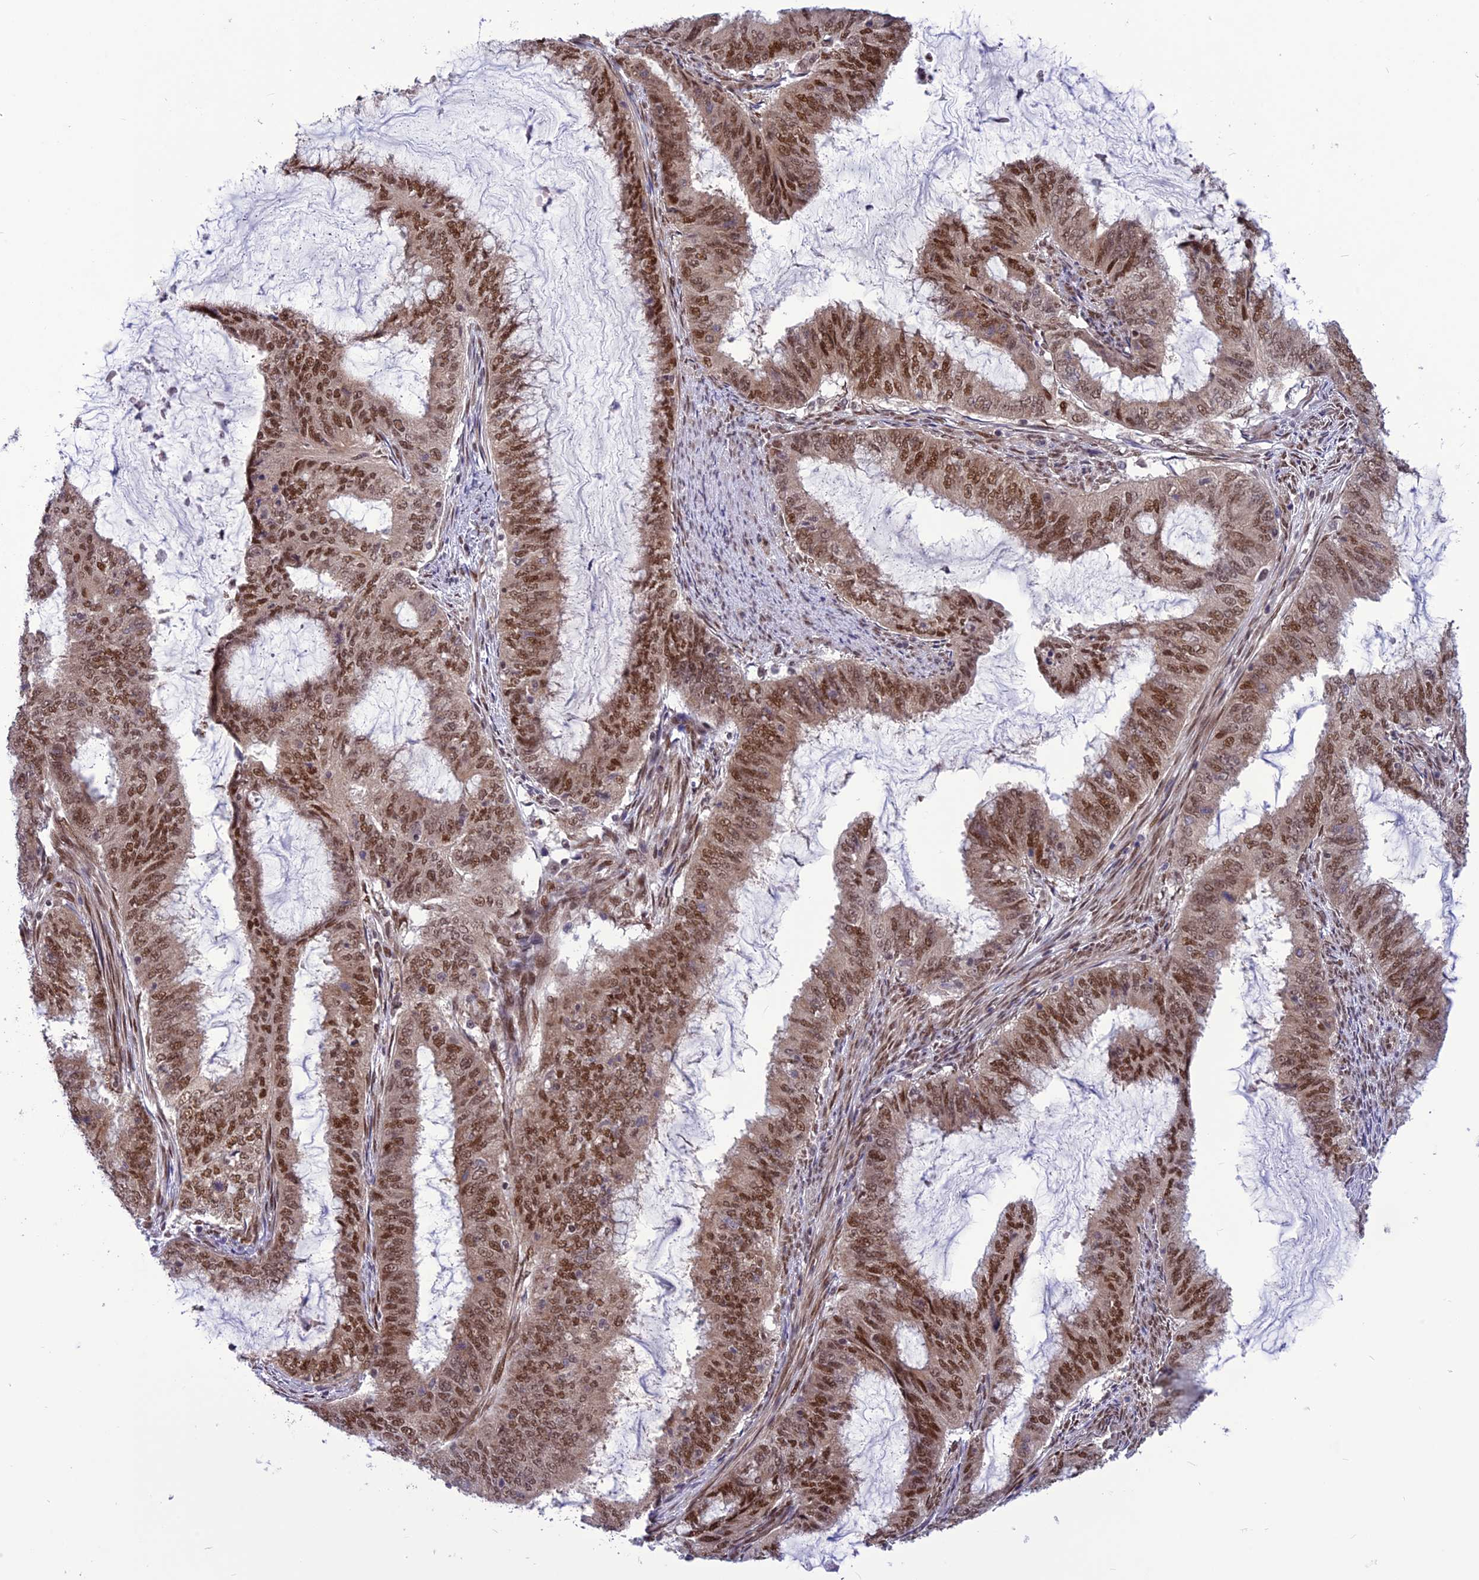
{"staining": {"intensity": "moderate", "quantity": ">75%", "location": "nuclear"}, "tissue": "endometrial cancer", "cell_type": "Tumor cells", "image_type": "cancer", "snomed": [{"axis": "morphology", "description": "Adenocarcinoma, NOS"}, {"axis": "topography", "description": "Endometrium"}], "caption": "An IHC photomicrograph of neoplastic tissue is shown. Protein staining in brown shows moderate nuclear positivity in endometrial adenocarcinoma within tumor cells.", "gene": "RTRAF", "patient": {"sex": "female", "age": 51}}